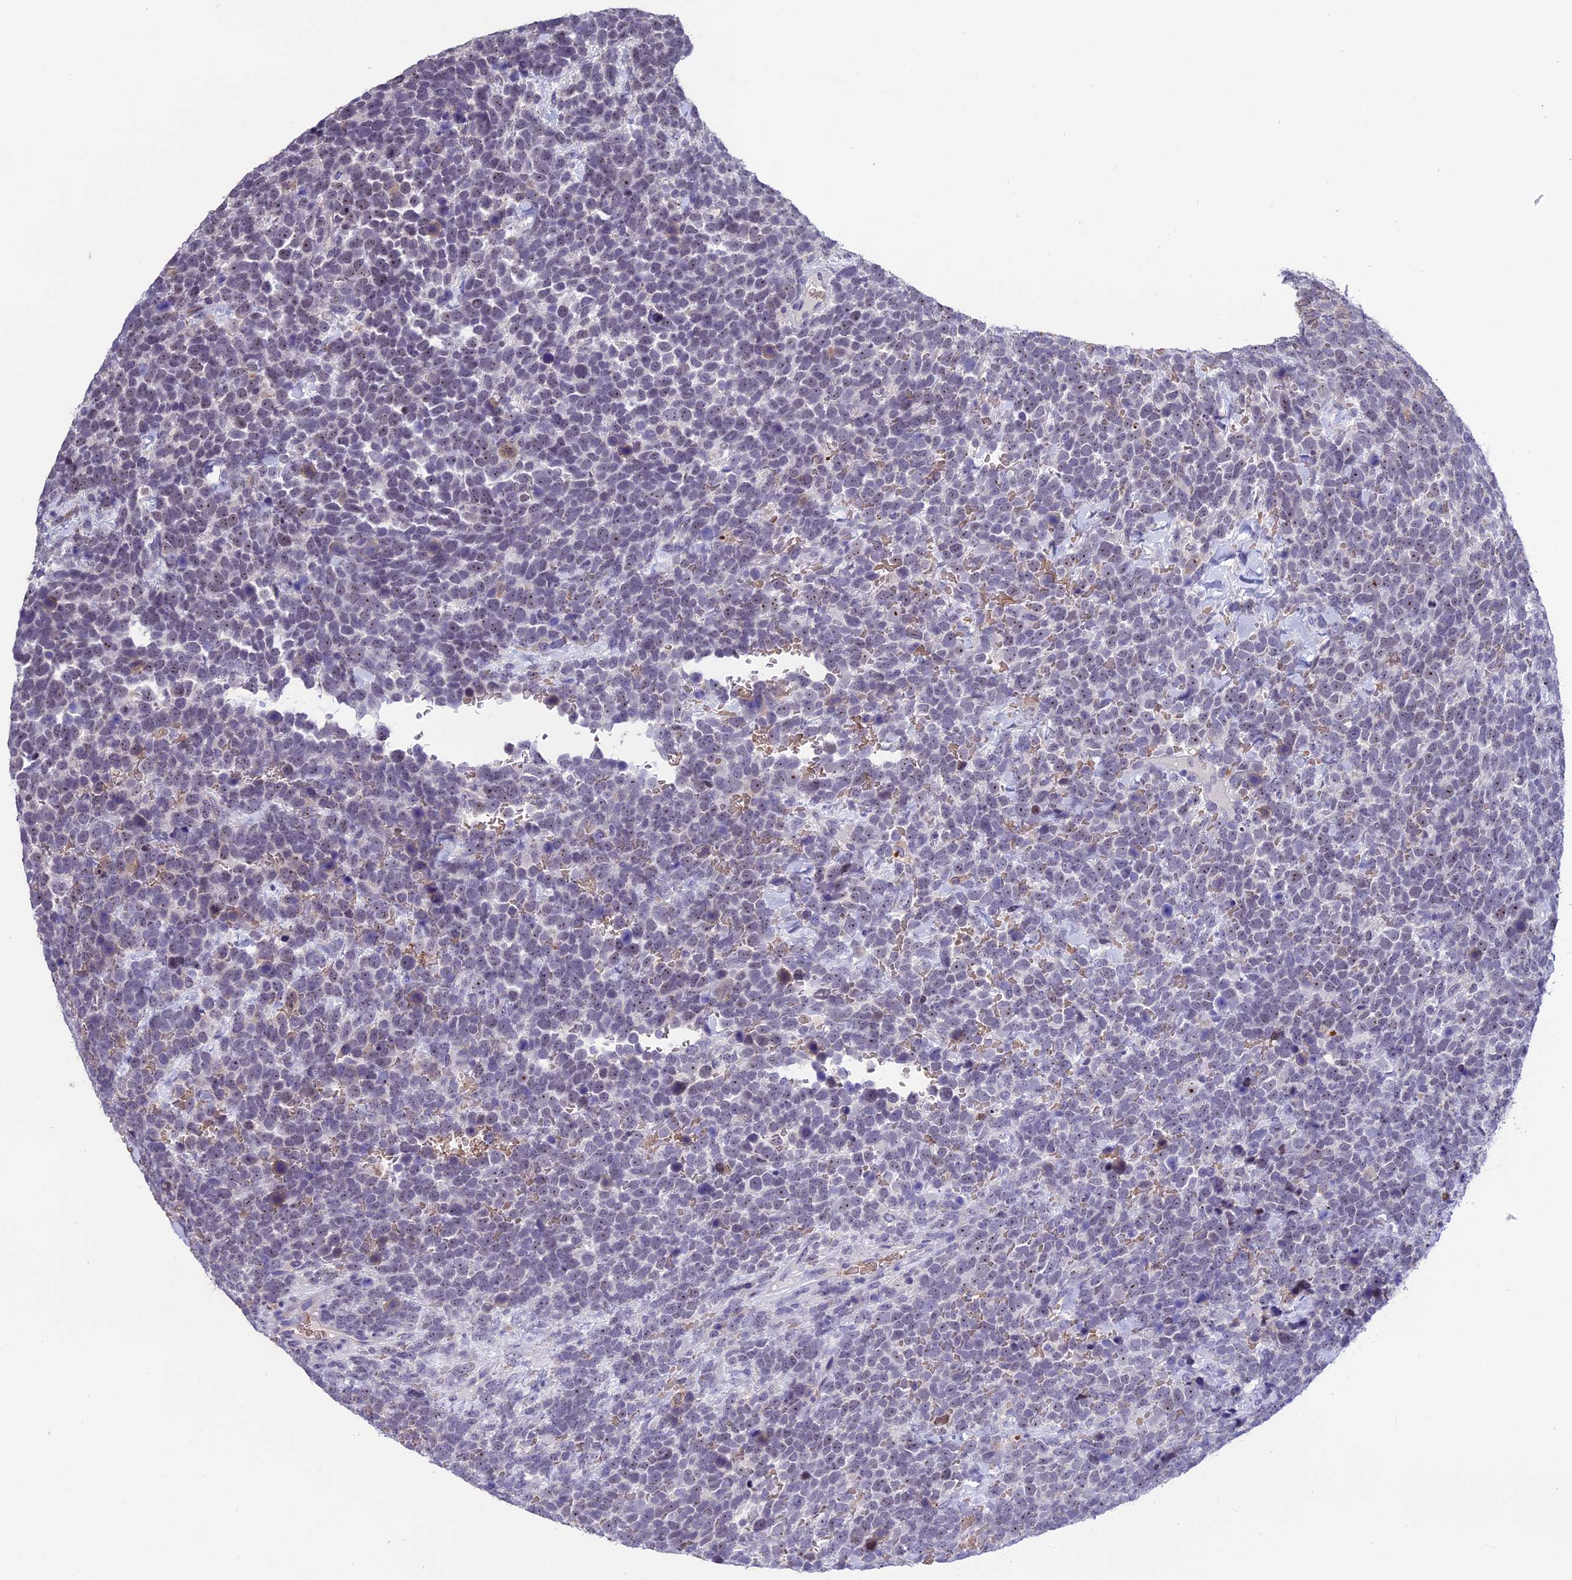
{"staining": {"intensity": "negative", "quantity": "none", "location": "none"}, "tissue": "urothelial cancer", "cell_type": "Tumor cells", "image_type": "cancer", "snomed": [{"axis": "morphology", "description": "Urothelial carcinoma, High grade"}, {"axis": "topography", "description": "Urinary bladder"}], "caption": "IHC image of high-grade urothelial carcinoma stained for a protein (brown), which reveals no staining in tumor cells.", "gene": "KNOP1", "patient": {"sex": "female", "age": 82}}